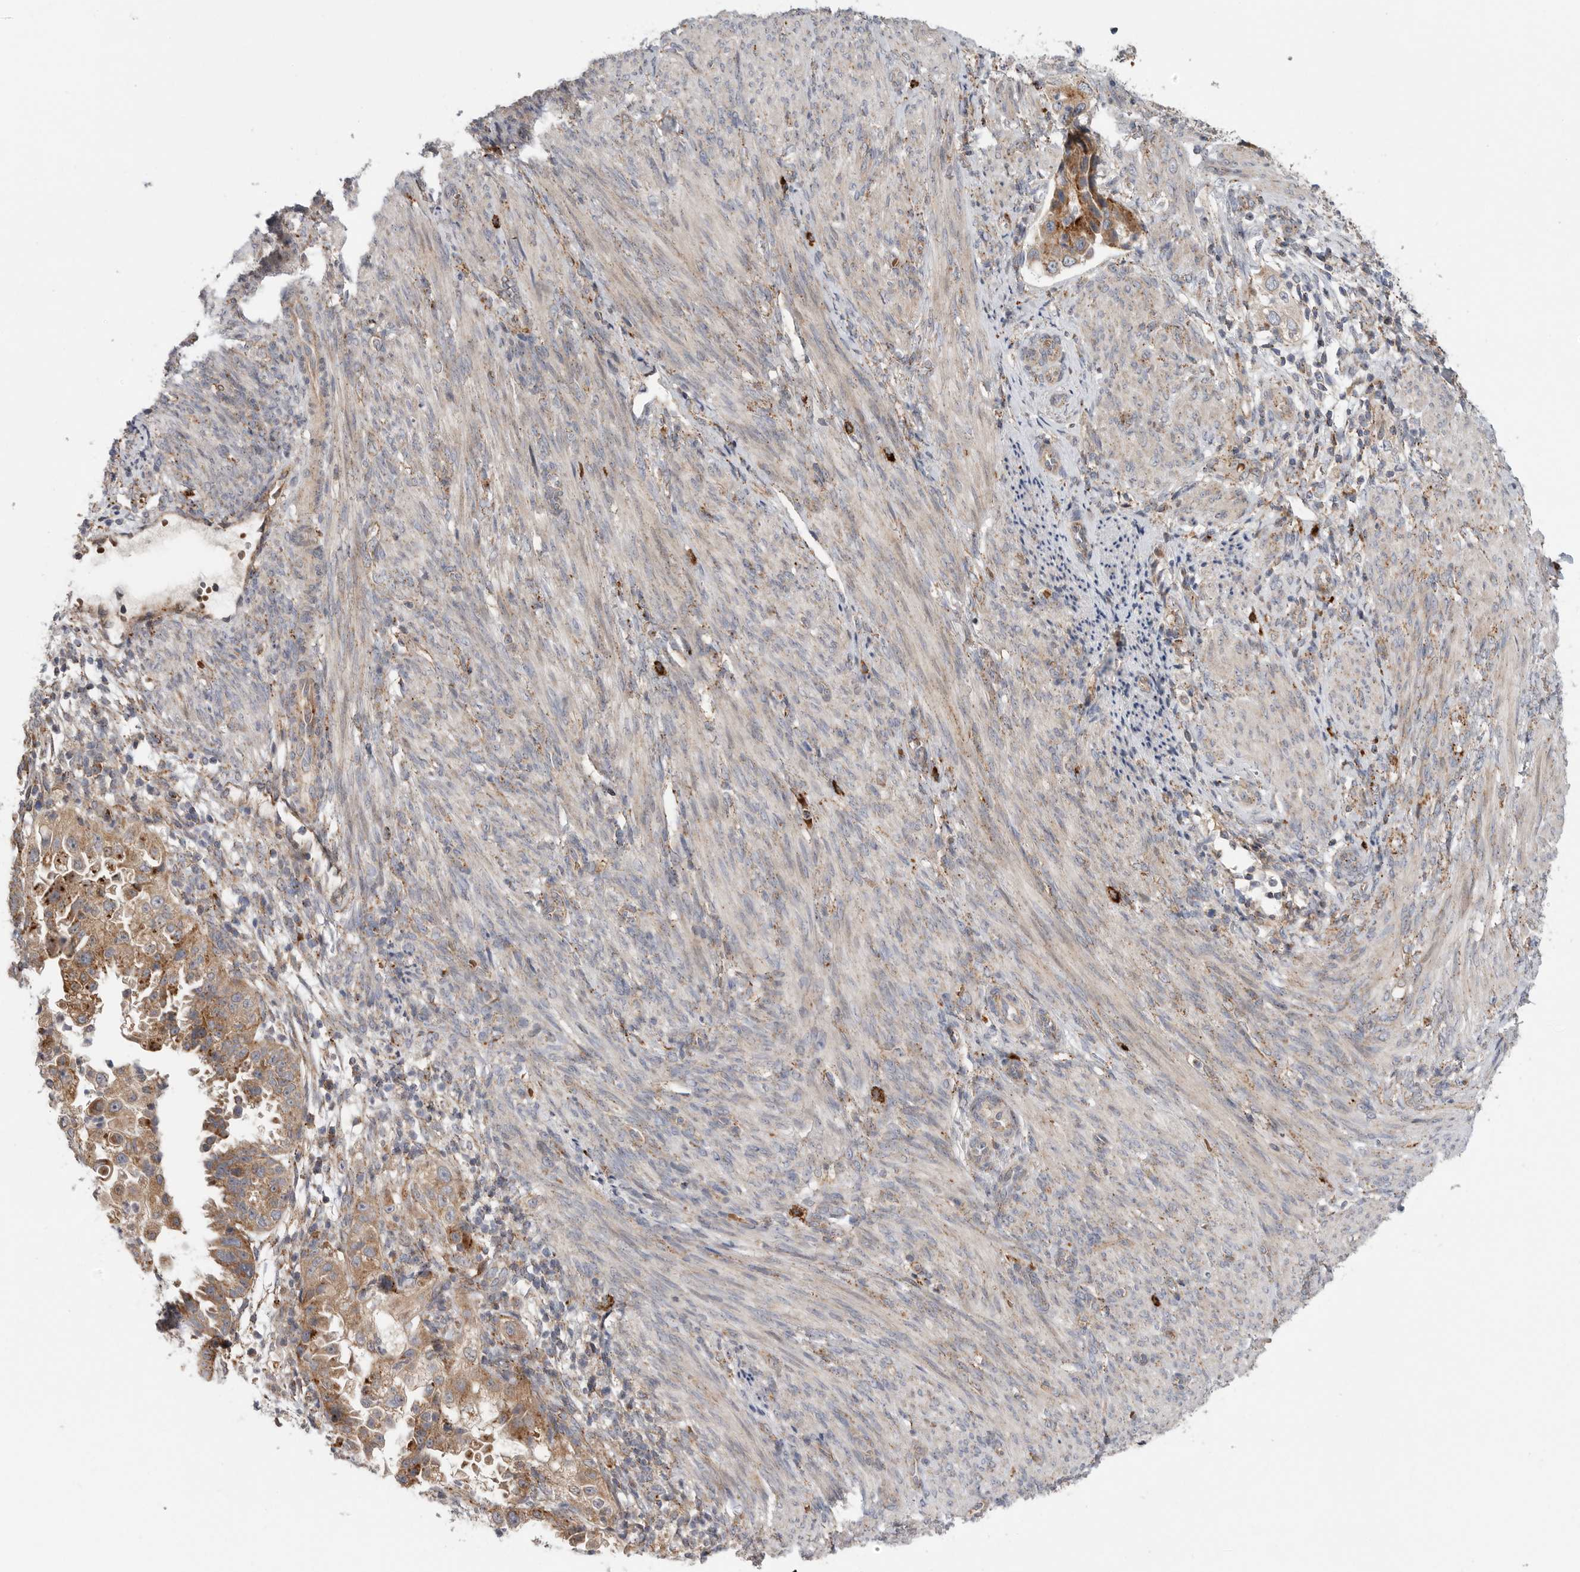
{"staining": {"intensity": "moderate", "quantity": ">75%", "location": "cytoplasmic/membranous"}, "tissue": "endometrial cancer", "cell_type": "Tumor cells", "image_type": "cancer", "snomed": [{"axis": "morphology", "description": "Adenocarcinoma, NOS"}, {"axis": "topography", "description": "Endometrium"}], "caption": "Immunohistochemical staining of human endometrial cancer (adenocarcinoma) demonstrates medium levels of moderate cytoplasmic/membranous protein positivity in approximately >75% of tumor cells.", "gene": "GALNS", "patient": {"sex": "female", "age": 85}}